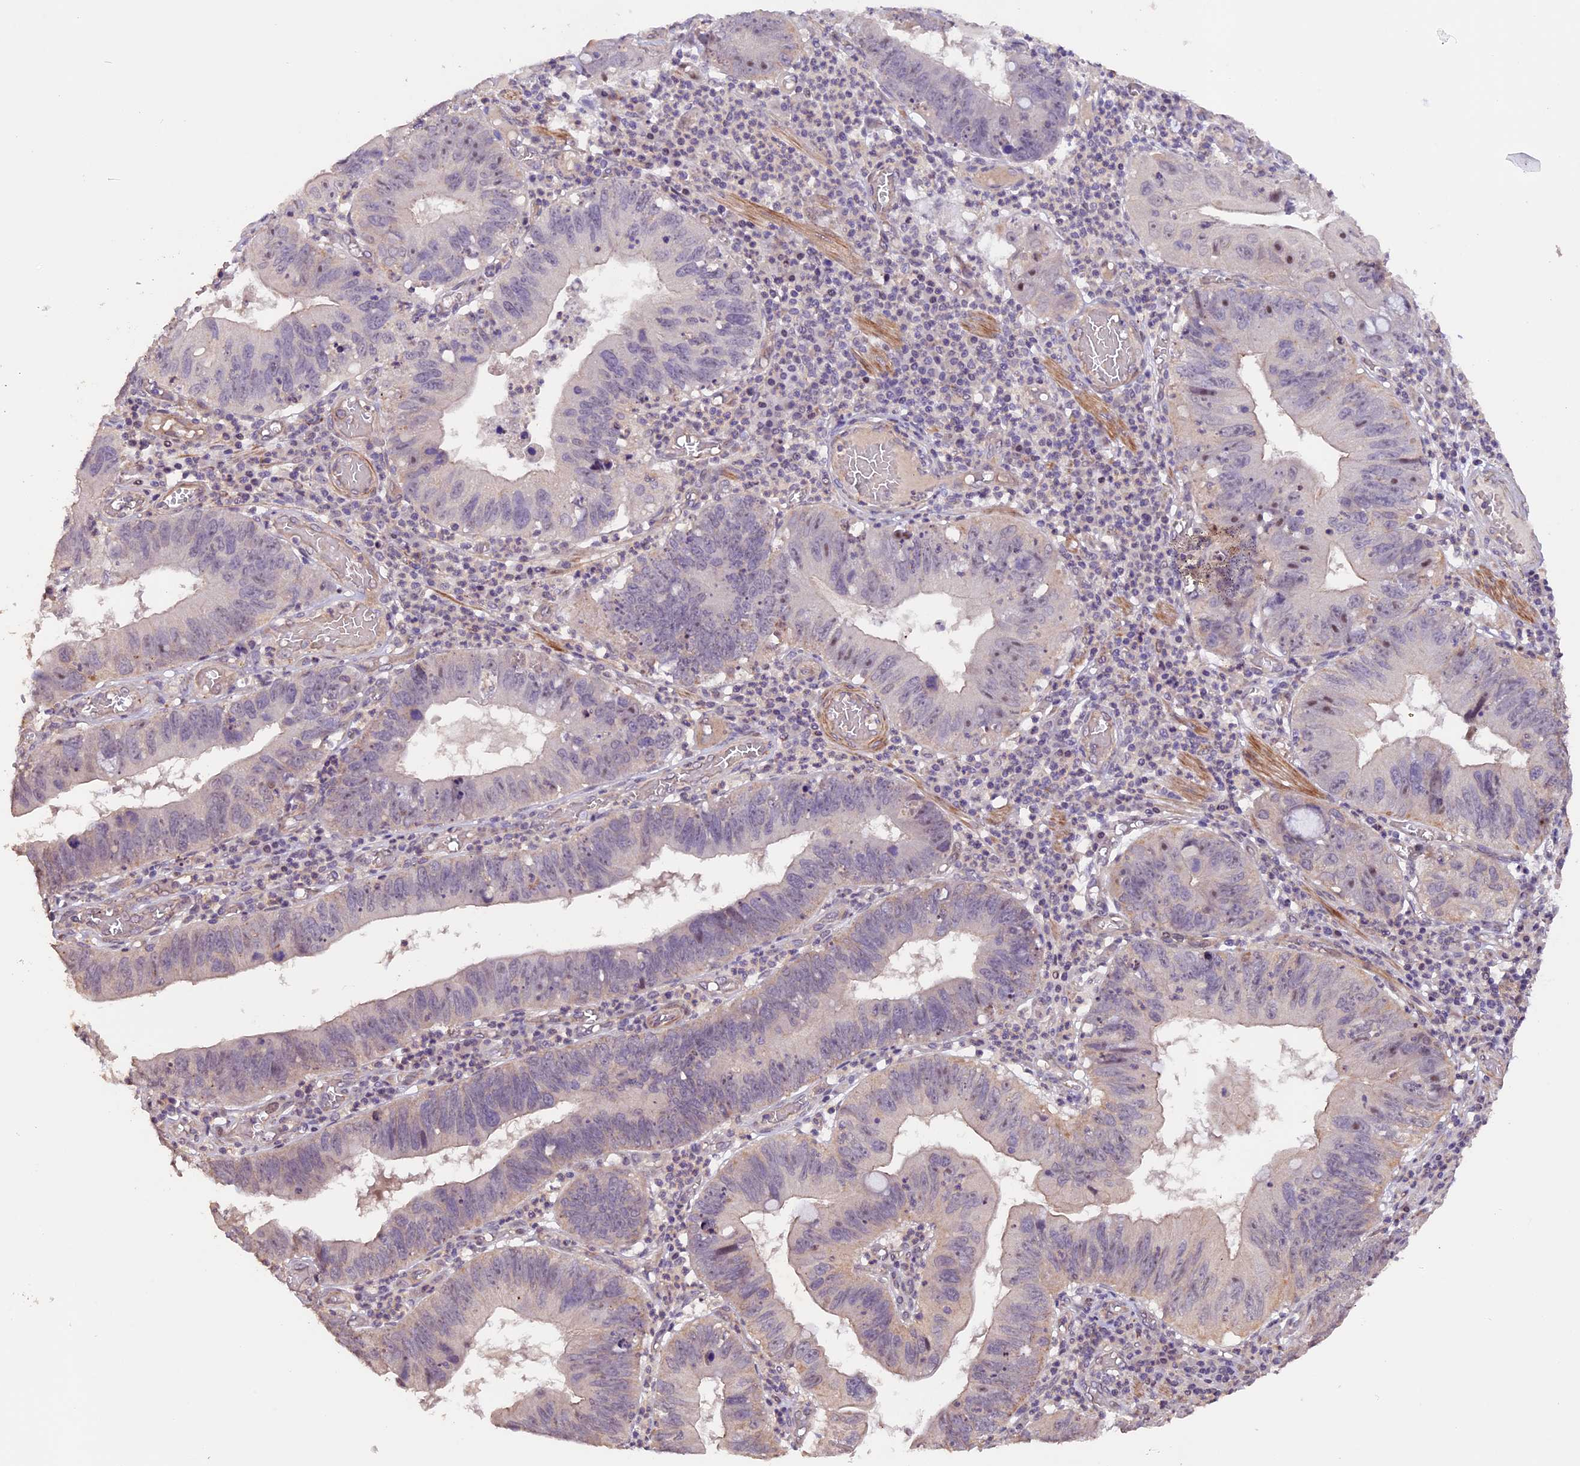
{"staining": {"intensity": "negative", "quantity": "none", "location": "none"}, "tissue": "stomach cancer", "cell_type": "Tumor cells", "image_type": "cancer", "snomed": [{"axis": "morphology", "description": "Adenocarcinoma, NOS"}, {"axis": "topography", "description": "Stomach"}], "caption": "The IHC micrograph has no significant staining in tumor cells of adenocarcinoma (stomach) tissue.", "gene": "GNB5", "patient": {"sex": "male", "age": 59}}